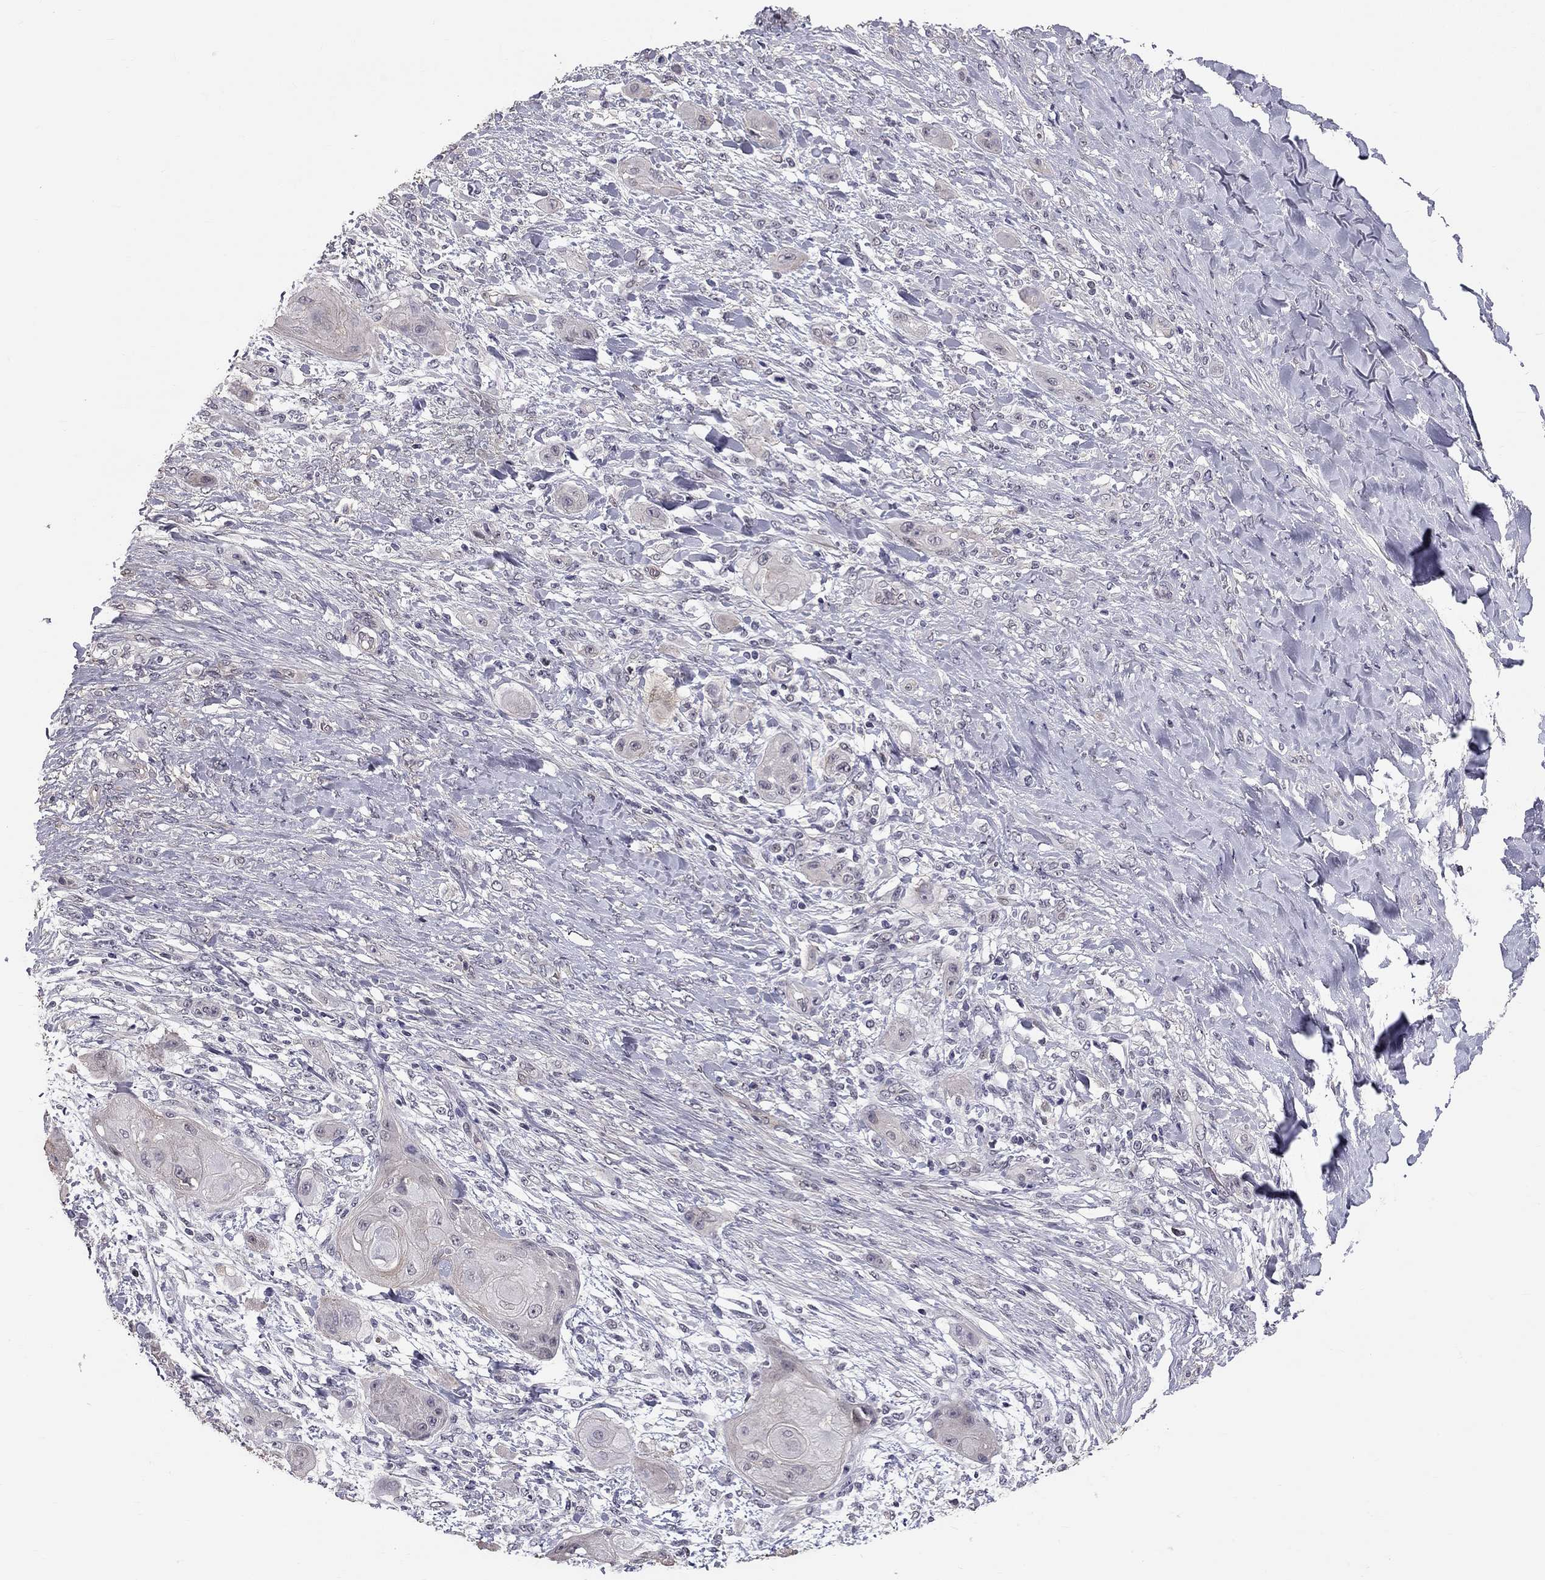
{"staining": {"intensity": "negative", "quantity": "none", "location": "none"}, "tissue": "skin cancer", "cell_type": "Tumor cells", "image_type": "cancer", "snomed": [{"axis": "morphology", "description": "Squamous cell carcinoma, NOS"}, {"axis": "topography", "description": "Skin"}], "caption": "Image shows no significant protein staining in tumor cells of skin squamous cell carcinoma.", "gene": "GJB4", "patient": {"sex": "male", "age": 62}}